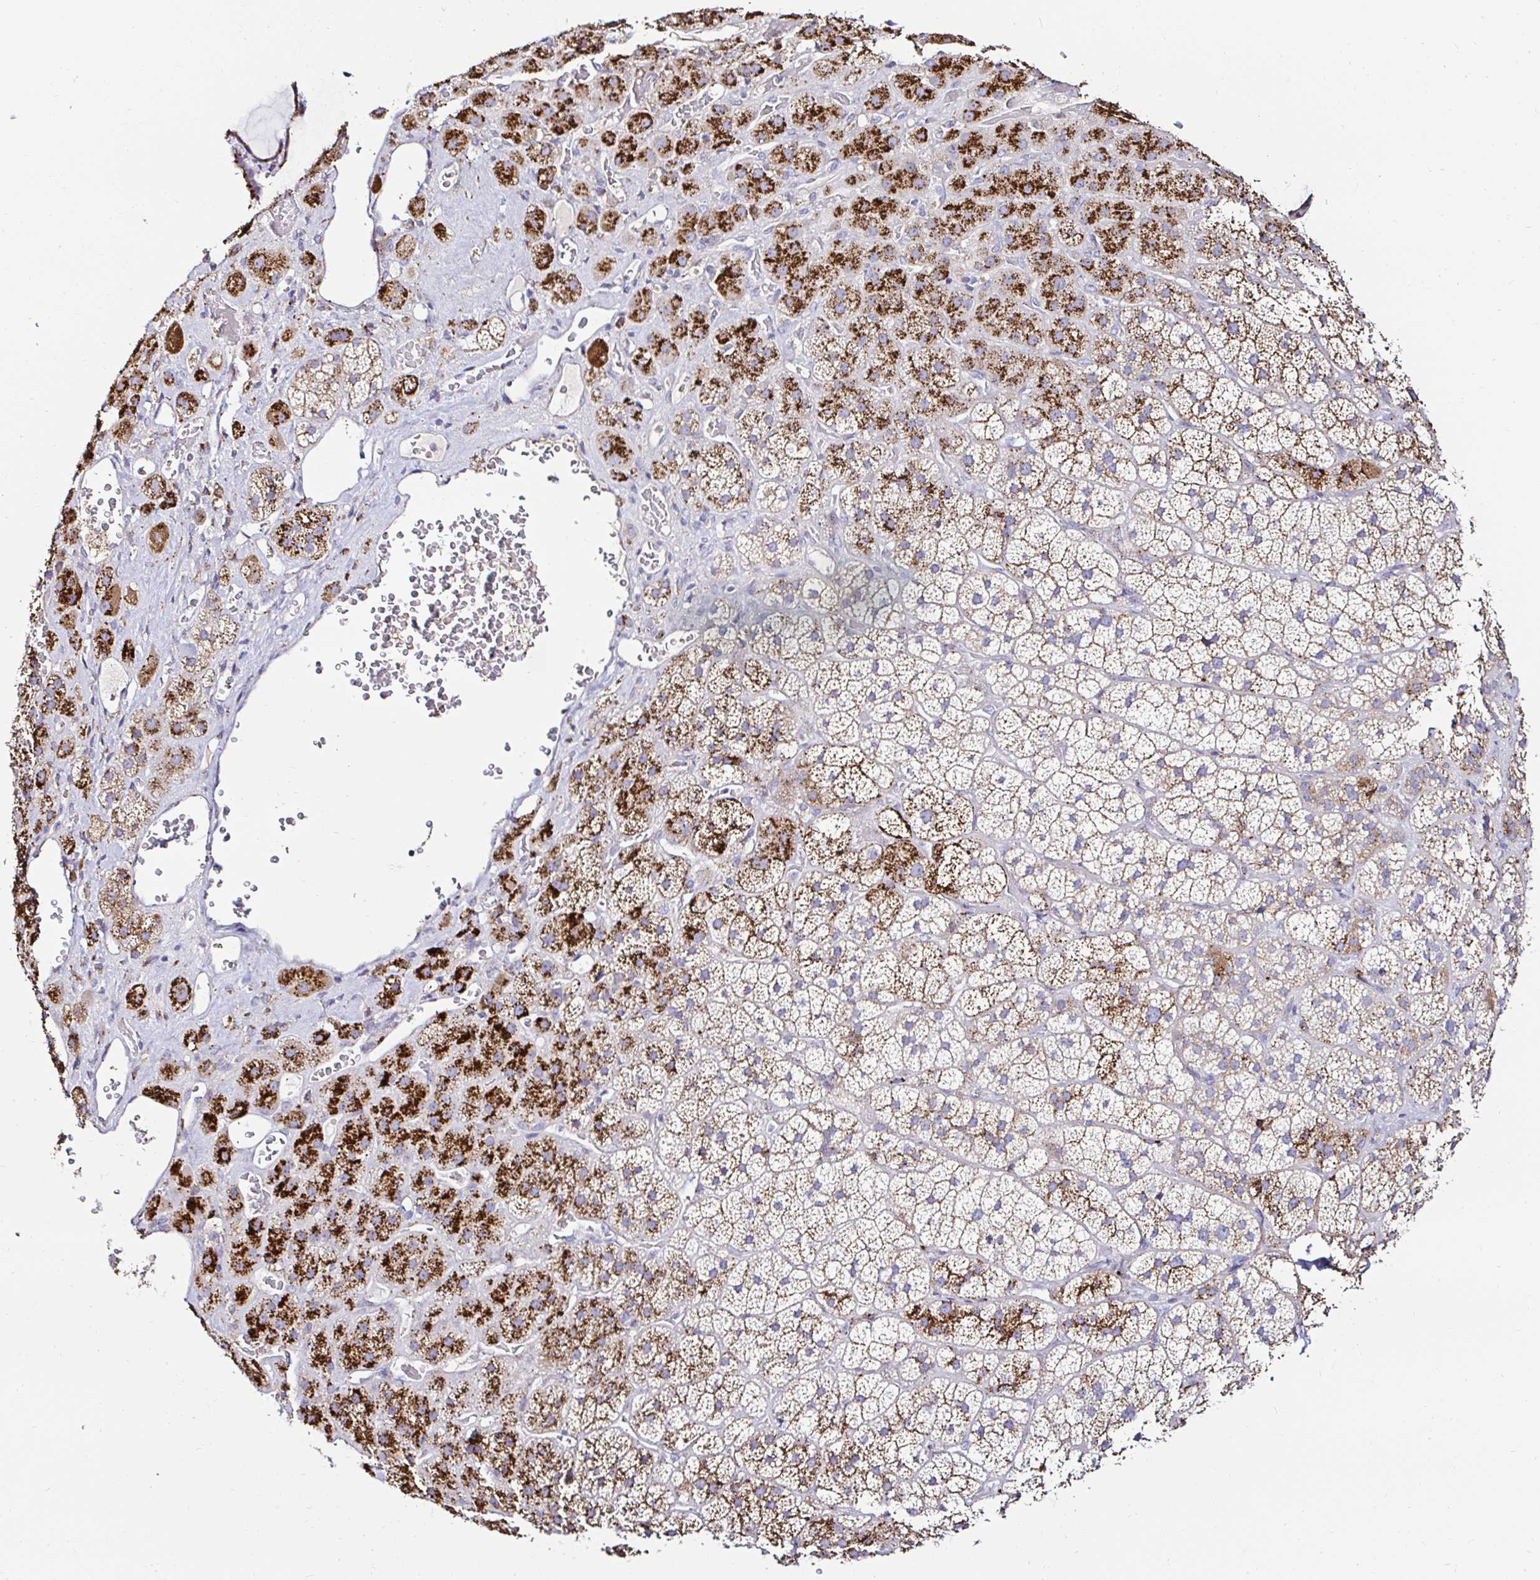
{"staining": {"intensity": "strong", "quantity": "25%-75%", "location": "cytoplasmic/membranous"}, "tissue": "adrenal gland", "cell_type": "Glandular cells", "image_type": "normal", "snomed": [{"axis": "morphology", "description": "Normal tissue, NOS"}, {"axis": "topography", "description": "Adrenal gland"}], "caption": "Immunohistochemical staining of benign human adrenal gland displays 25%-75% levels of strong cytoplasmic/membranous protein expression in about 25%-75% of glandular cells. The protein is stained brown, and the nuclei are stained in blue (DAB IHC with brightfield microscopy, high magnification).", "gene": "GALNS", "patient": {"sex": "male", "age": 57}}